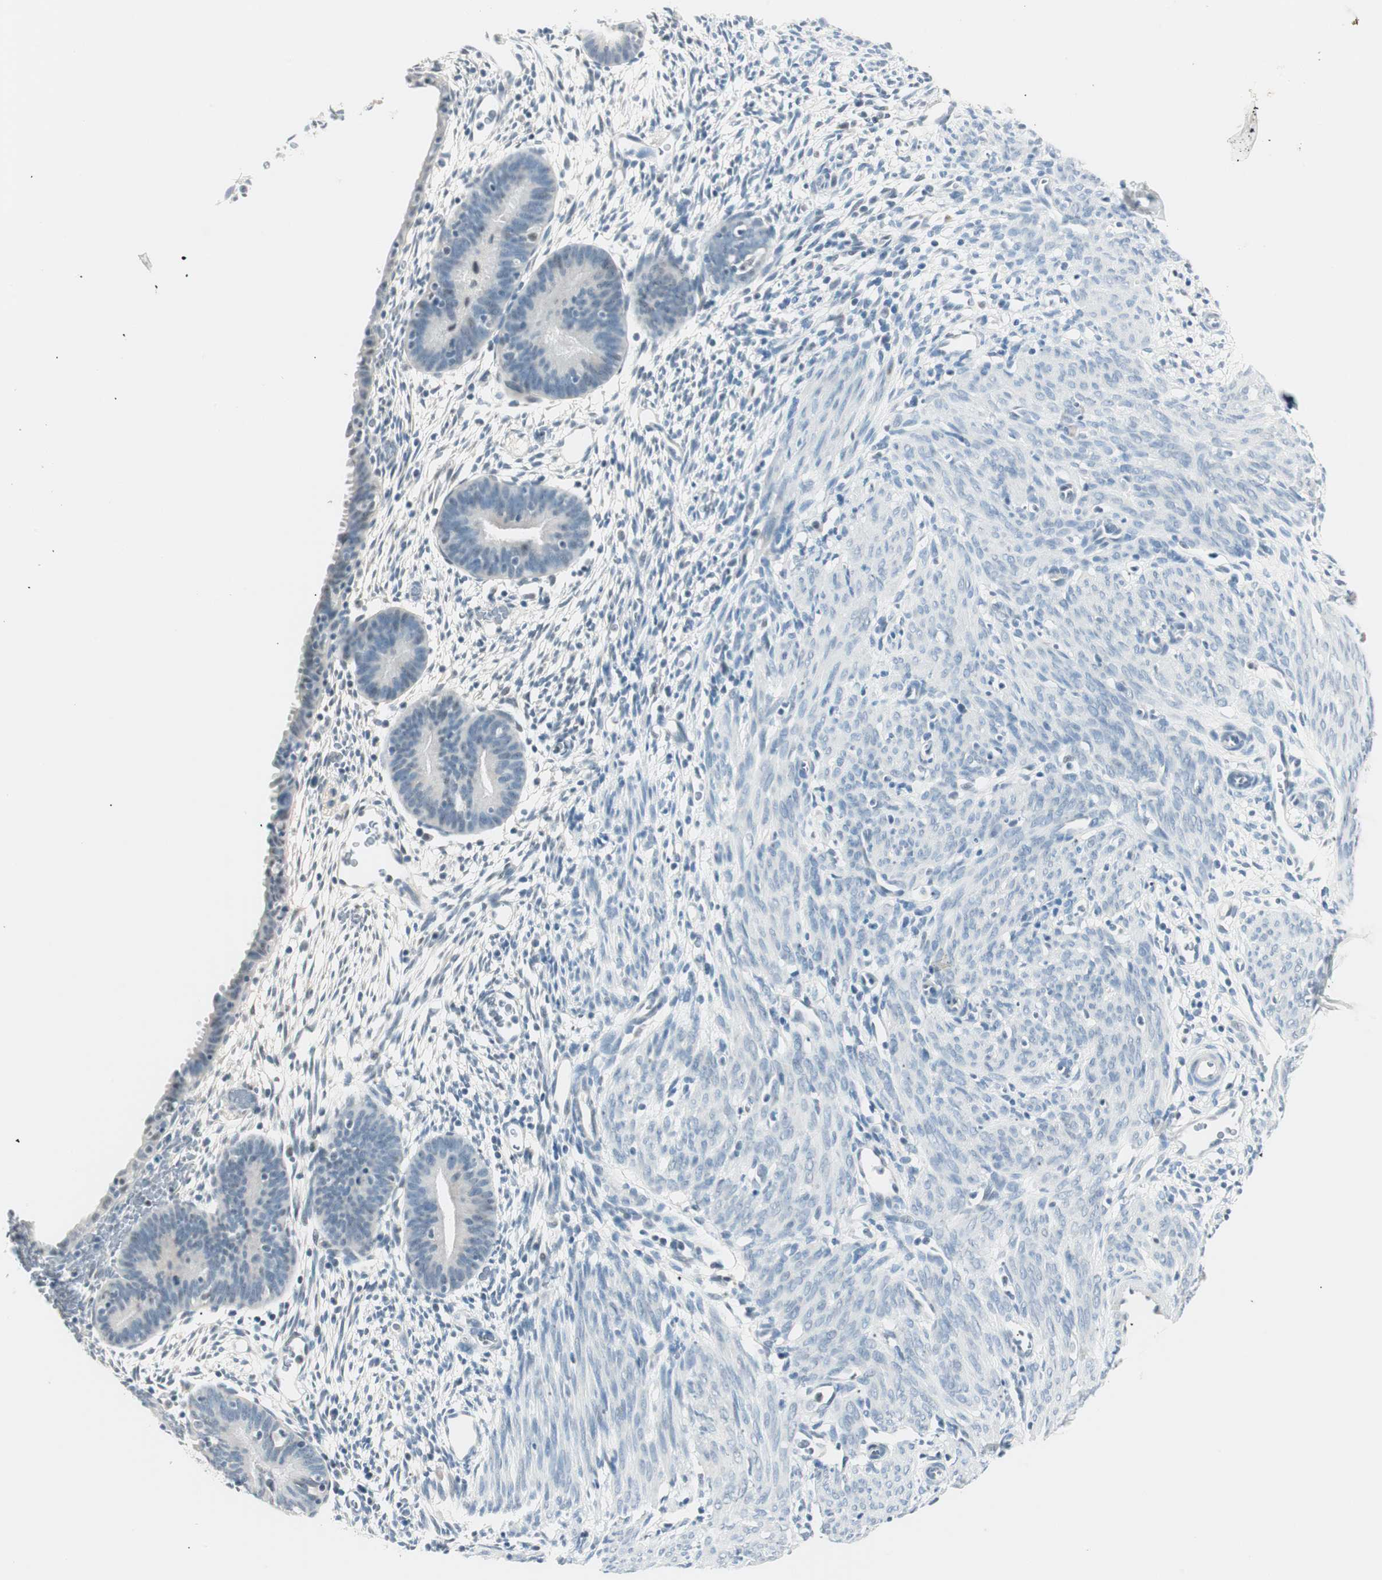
{"staining": {"intensity": "negative", "quantity": "none", "location": "none"}, "tissue": "endometrium", "cell_type": "Cells in endometrial stroma", "image_type": "normal", "snomed": [{"axis": "morphology", "description": "Normal tissue, NOS"}, {"axis": "morphology", "description": "Atrophy, NOS"}, {"axis": "topography", "description": "Uterus"}, {"axis": "topography", "description": "Endometrium"}], "caption": "High magnification brightfield microscopy of normal endometrium stained with DAB (brown) and counterstained with hematoxylin (blue): cells in endometrial stroma show no significant positivity.", "gene": "HOXB13", "patient": {"sex": "female", "age": 68}}